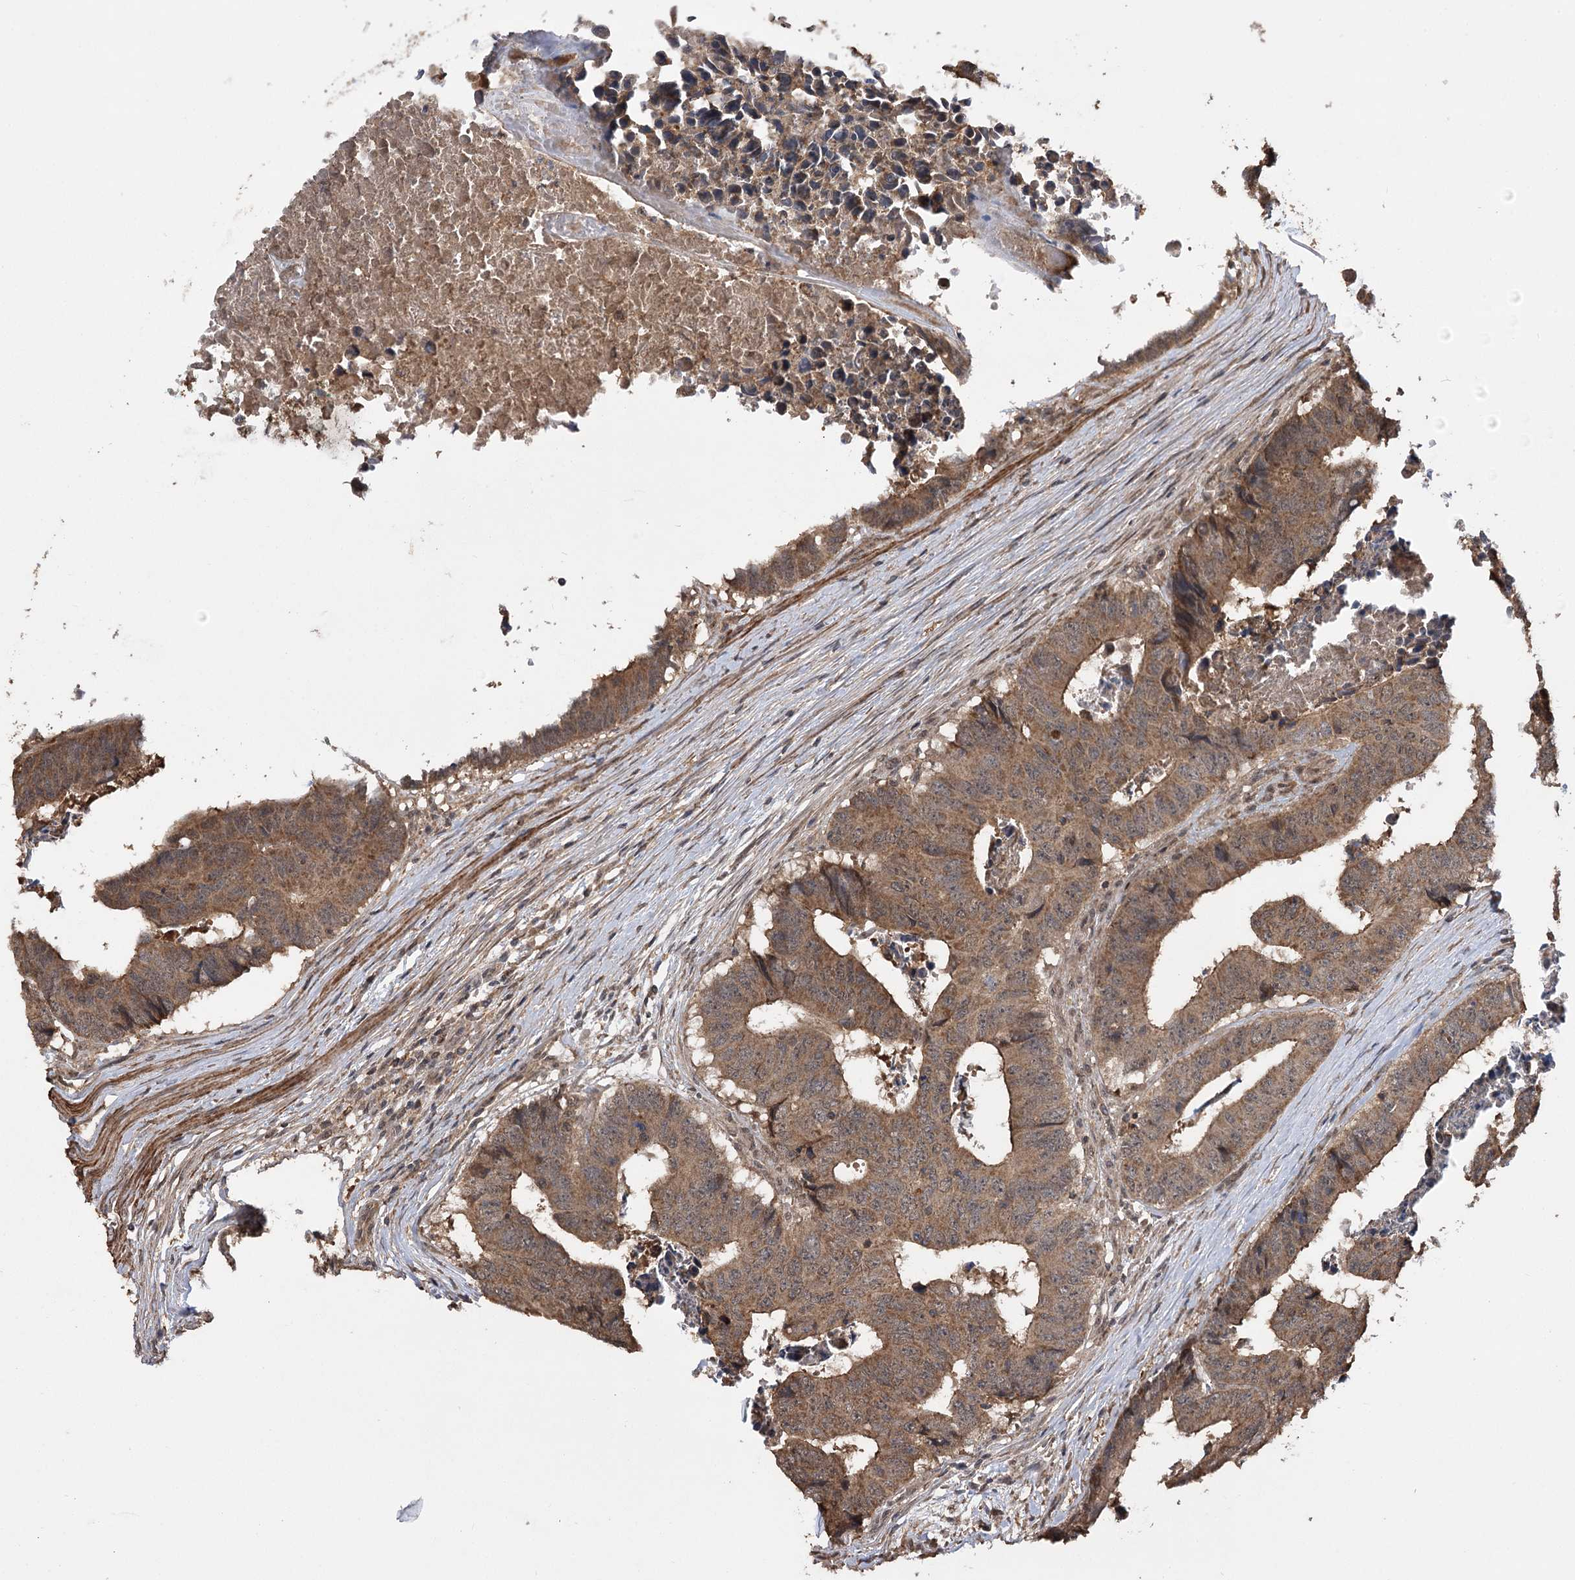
{"staining": {"intensity": "moderate", "quantity": ">75%", "location": "cytoplasmic/membranous"}, "tissue": "colorectal cancer", "cell_type": "Tumor cells", "image_type": "cancer", "snomed": [{"axis": "morphology", "description": "Adenocarcinoma, NOS"}, {"axis": "topography", "description": "Rectum"}], "caption": "Immunohistochemistry (IHC) staining of colorectal cancer (adenocarcinoma), which exhibits medium levels of moderate cytoplasmic/membranous expression in approximately >75% of tumor cells indicating moderate cytoplasmic/membranous protein expression. The staining was performed using DAB (brown) for protein detection and nuclei were counterstained in hematoxylin (blue).", "gene": "TENM2", "patient": {"sex": "male", "age": 84}}